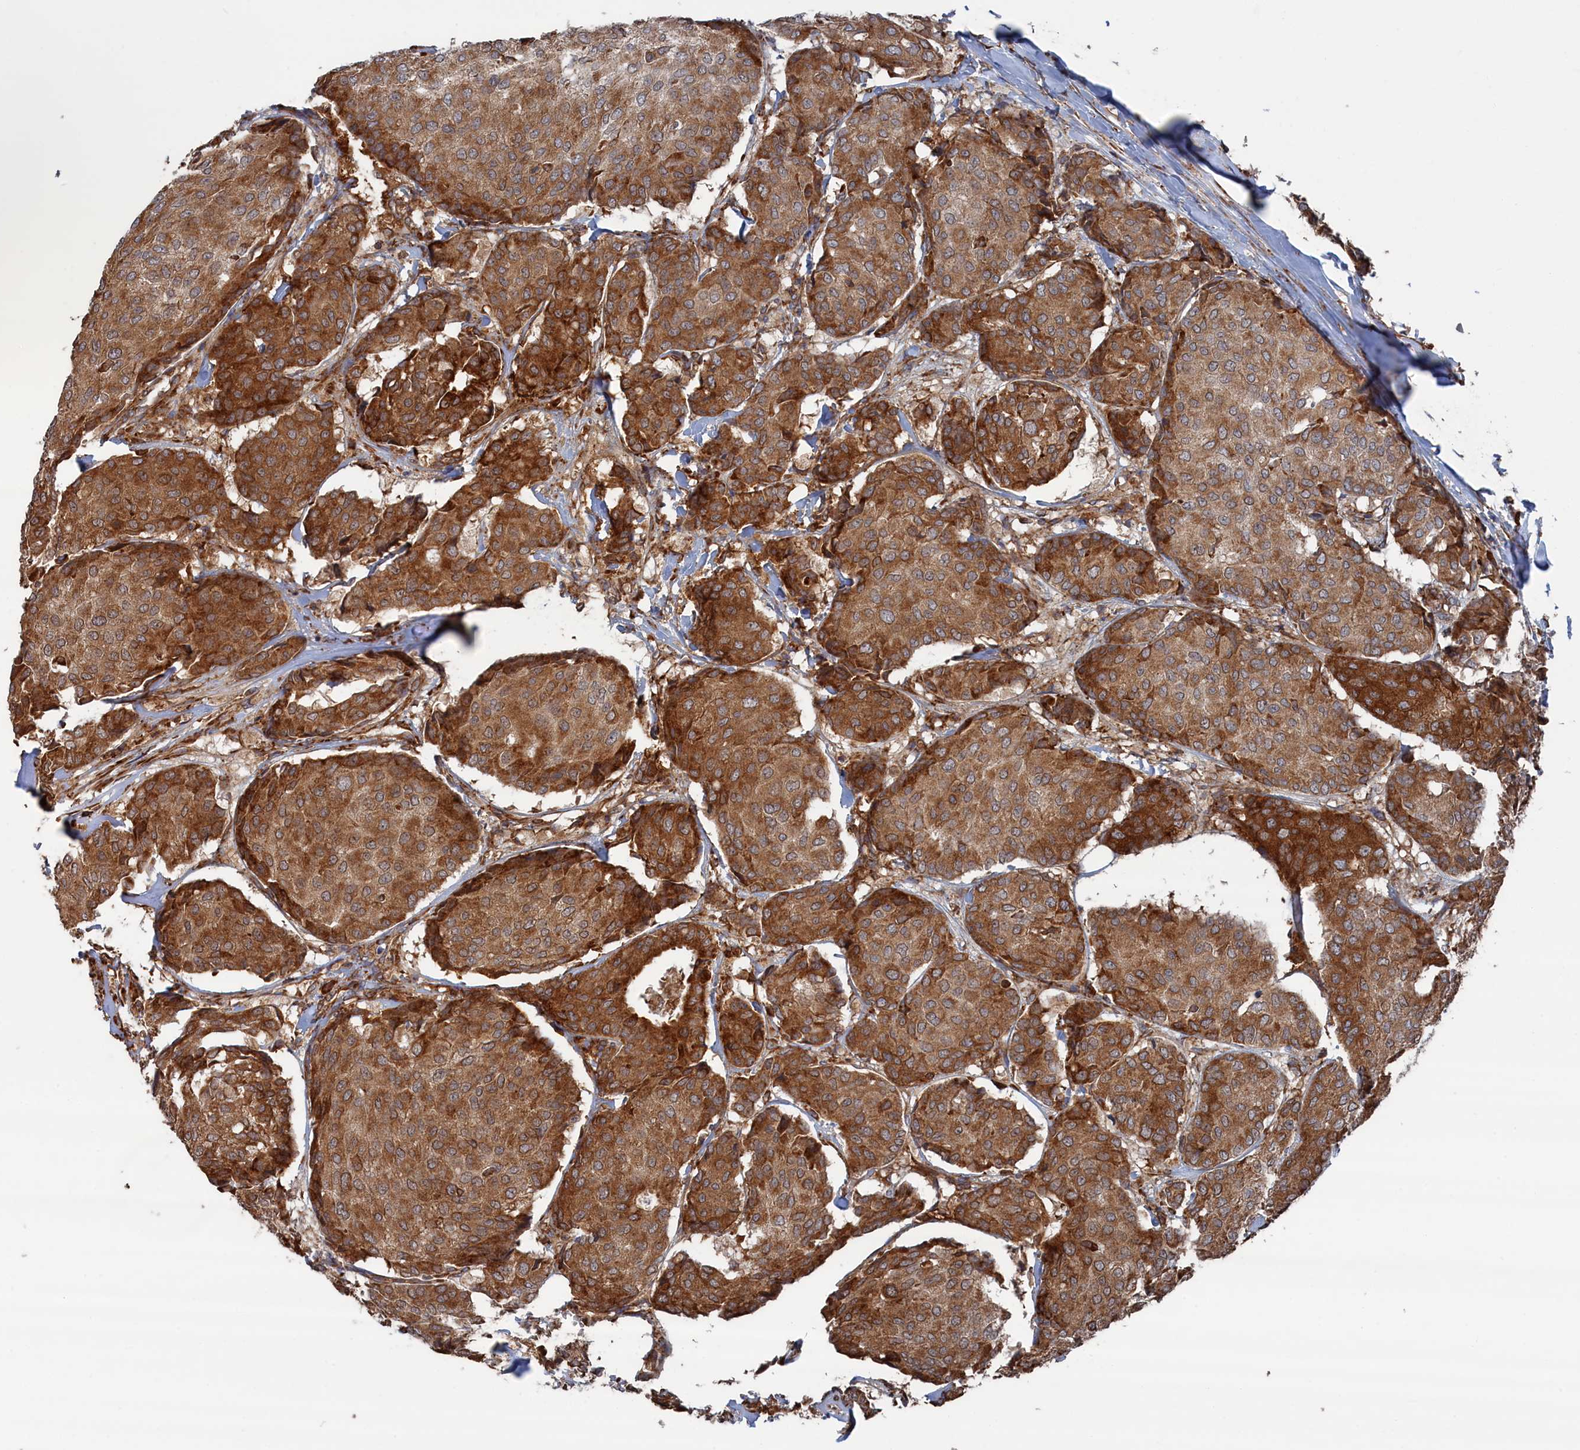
{"staining": {"intensity": "moderate", "quantity": ">75%", "location": "cytoplasmic/membranous"}, "tissue": "breast cancer", "cell_type": "Tumor cells", "image_type": "cancer", "snomed": [{"axis": "morphology", "description": "Duct carcinoma"}, {"axis": "topography", "description": "Breast"}], "caption": "Protein staining displays moderate cytoplasmic/membranous staining in about >75% of tumor cells in breast invasive ductal carcinoma.", "gene": "BPIFB6", "patient": {"sex": "female", "age": 75}}